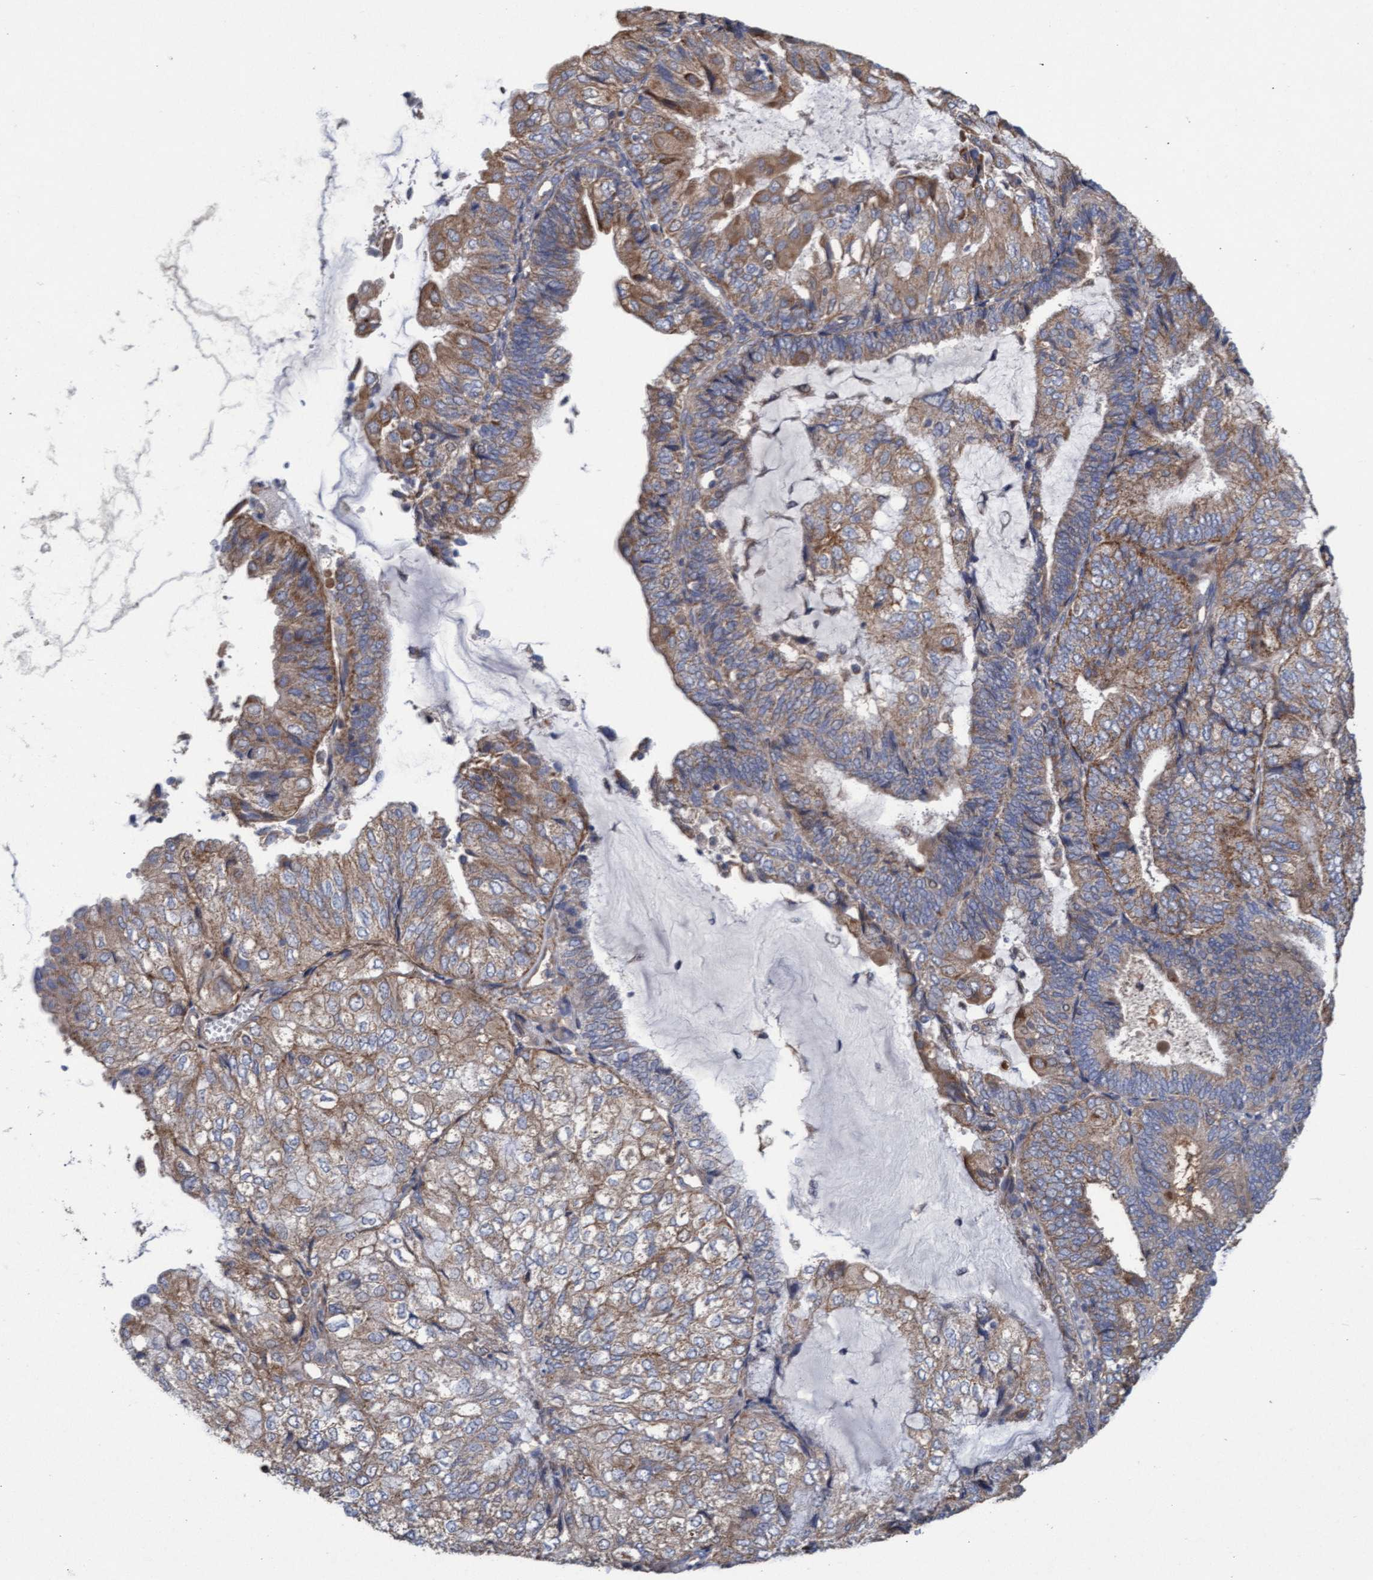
{"staining": {"intensity": "moderate", "quantity": ">75%", "location": "cytoplasmic/membranous"}, "tissue": "endometrial cancer", "cell_type": "Tumor cells", "image_type": "cancer", "snomed": [{"axis": "morphology", "description": "Adenocarcinoma, NOS"}, {"axis": "topography", "description": "Endometrium"}], "caption": "Immunohistochemical staining of endometrial adenocarcinoma reveals moderate cytoplasmic/membranous protein staining in approximately >75% of tumor cells.", "gene": "MRPL38", "patient": {"sex": "female", "age": 81}}